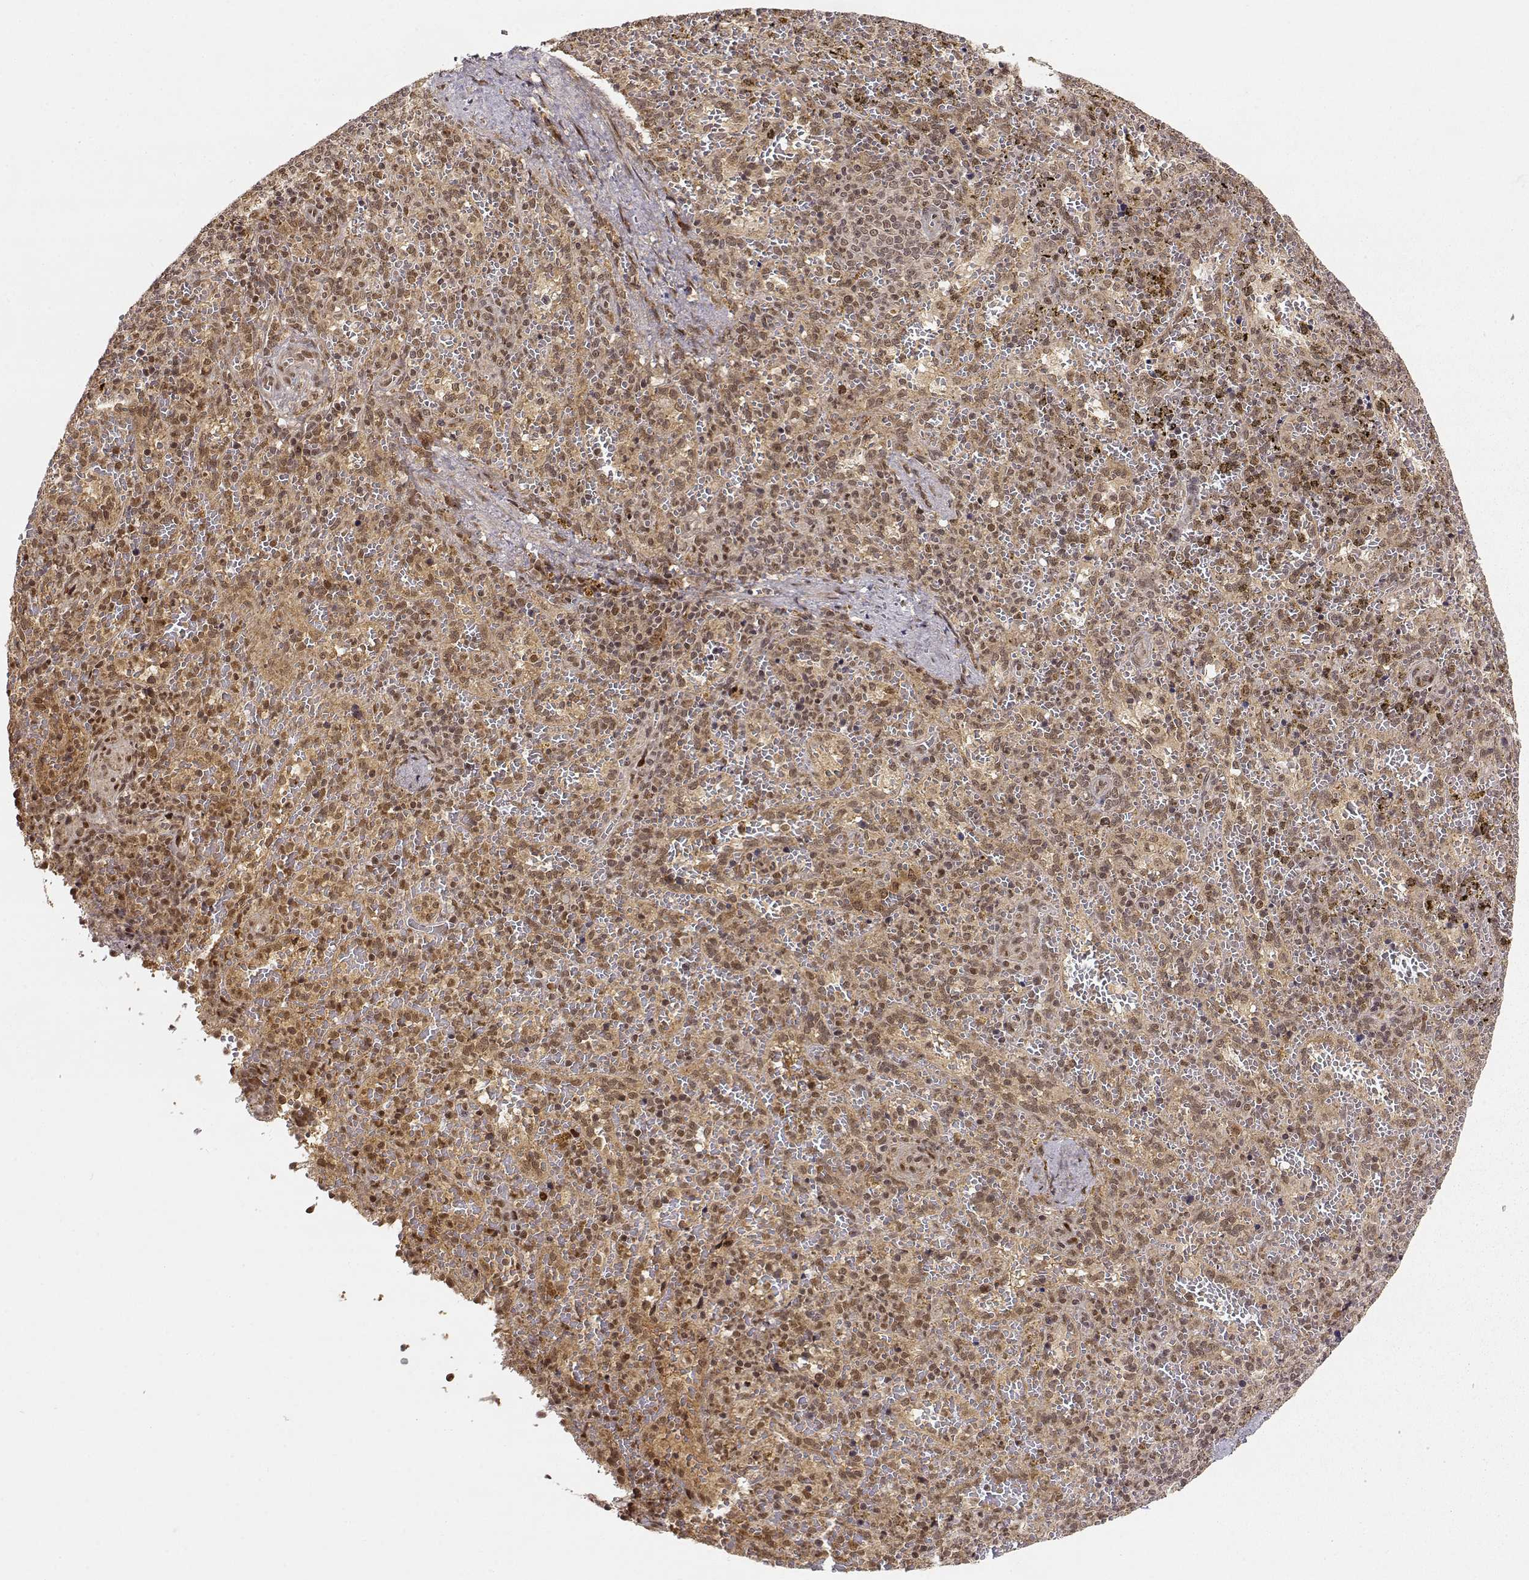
{"staining": {"intensity": "moderate", "quantity": ">75%", "location": "cytoplasmic/membranous,nuclear"}, "tissue": "spleen", "cell_type": "Cells in red pulp", "image_type": "normal", "snomed": [{"axis": "morphology", "description": "Normal tissue, NOS"}, {"axis": "topography", "description": "Spleen"}], "caption": "Immunohistochemical staining of unremarkable spleen reveals moderate cytoplasmic/membranous,nuclear protein positivity in approximately >75% of cells in red pulp.", "gene": "MAEA", "patient": {"sex": "female", "age": 50}}